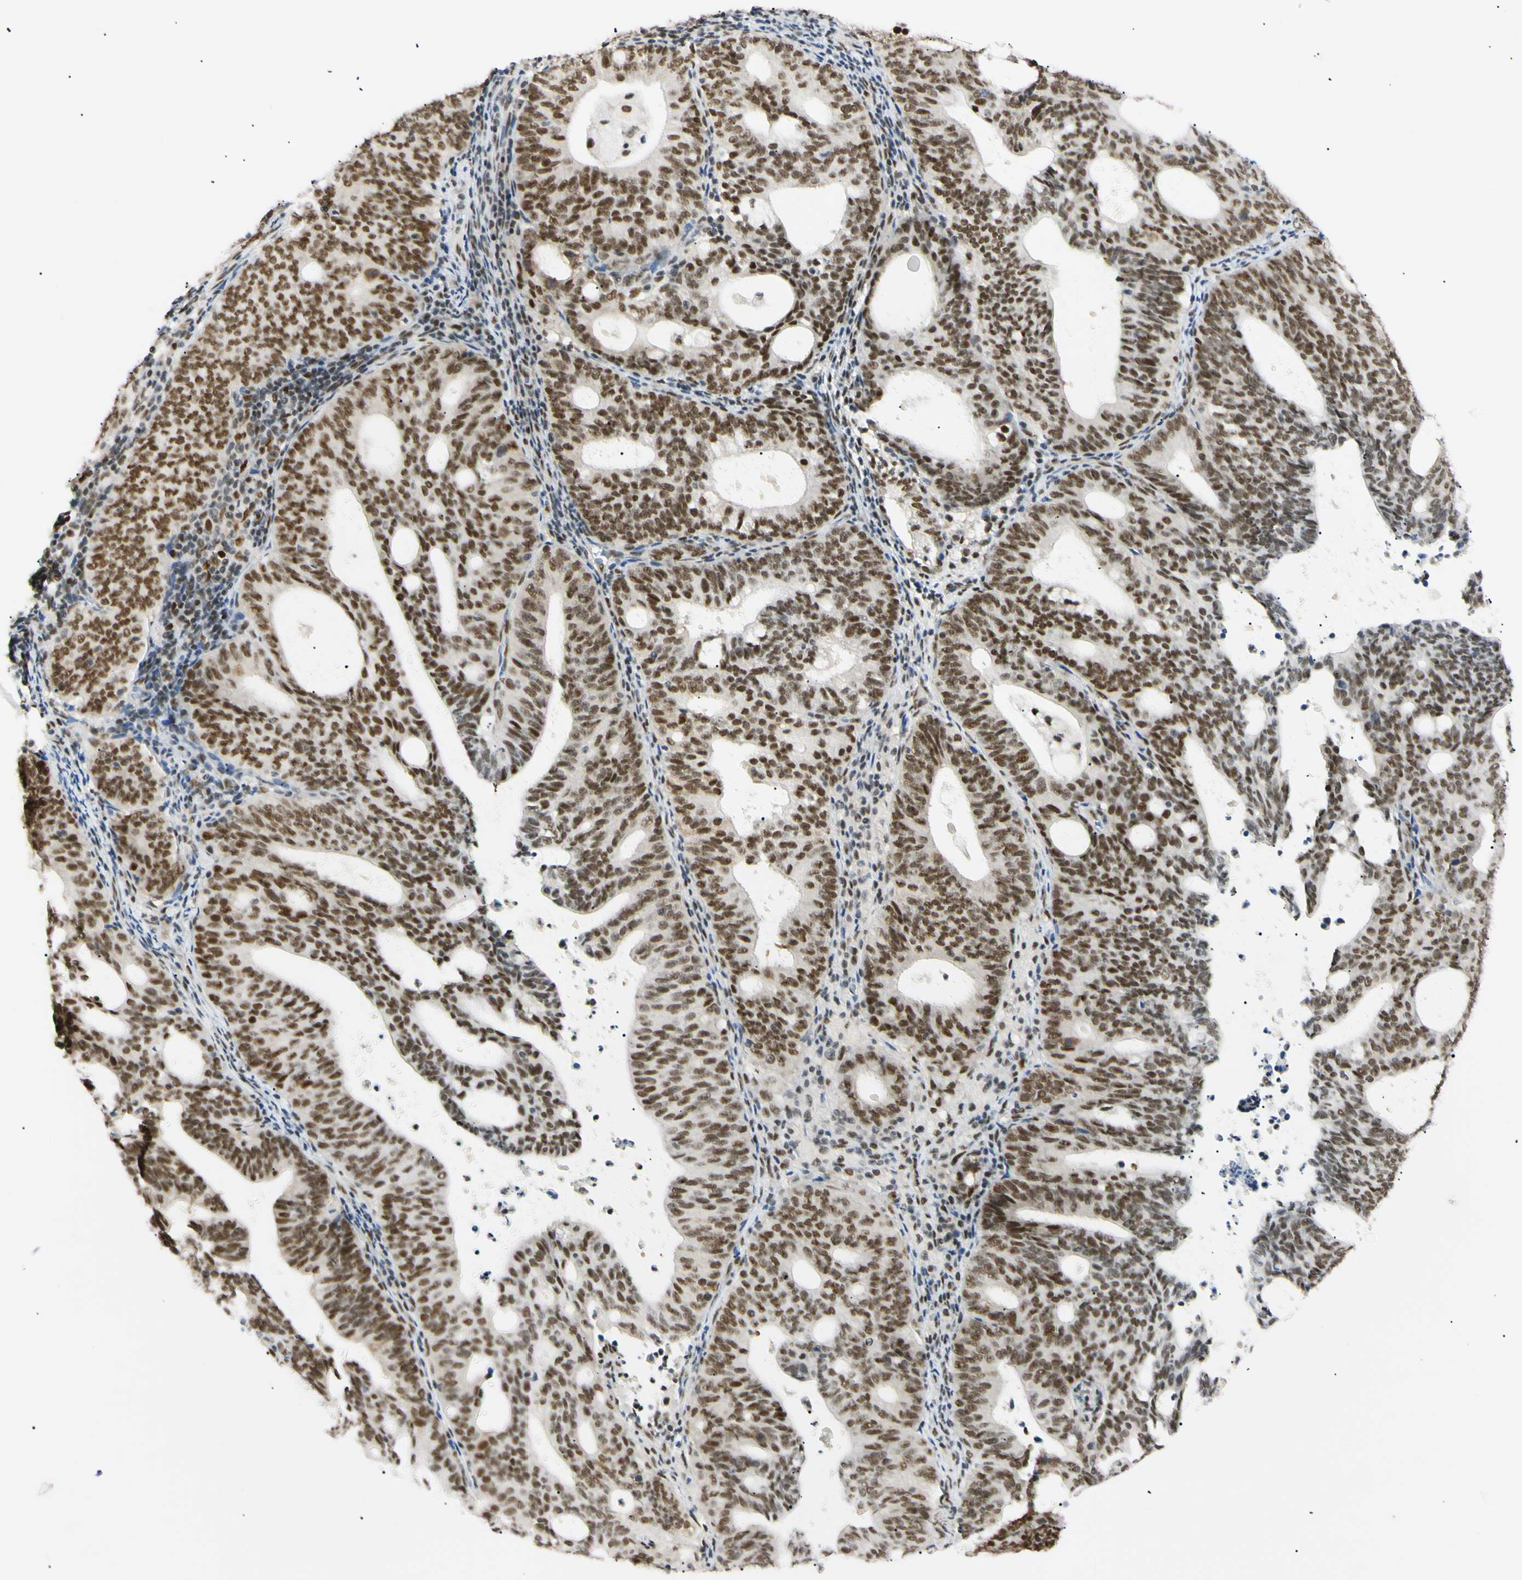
{"staining": {"intensity": "strong", "quantity": ">75%", "location": "nuclear"}, "tissue": "endometrial cancer", "cell_type": "Tumor cells", "image_type": "cancer", "snomed": [{"axis": "morphology", "description": "Adenocarcinoma, NOS"}, {"axis": "topography", "description": "Uterus"}], "caption": "An IHC photomicrograph of tumor tissue is shown. Protein staining in brown shows strong nuclear positivity in endometrial cancer (adenocarcinoma) within tumor cells.", "gene": "ZNF134", "patient": {"sex": "female", "age": 83}}